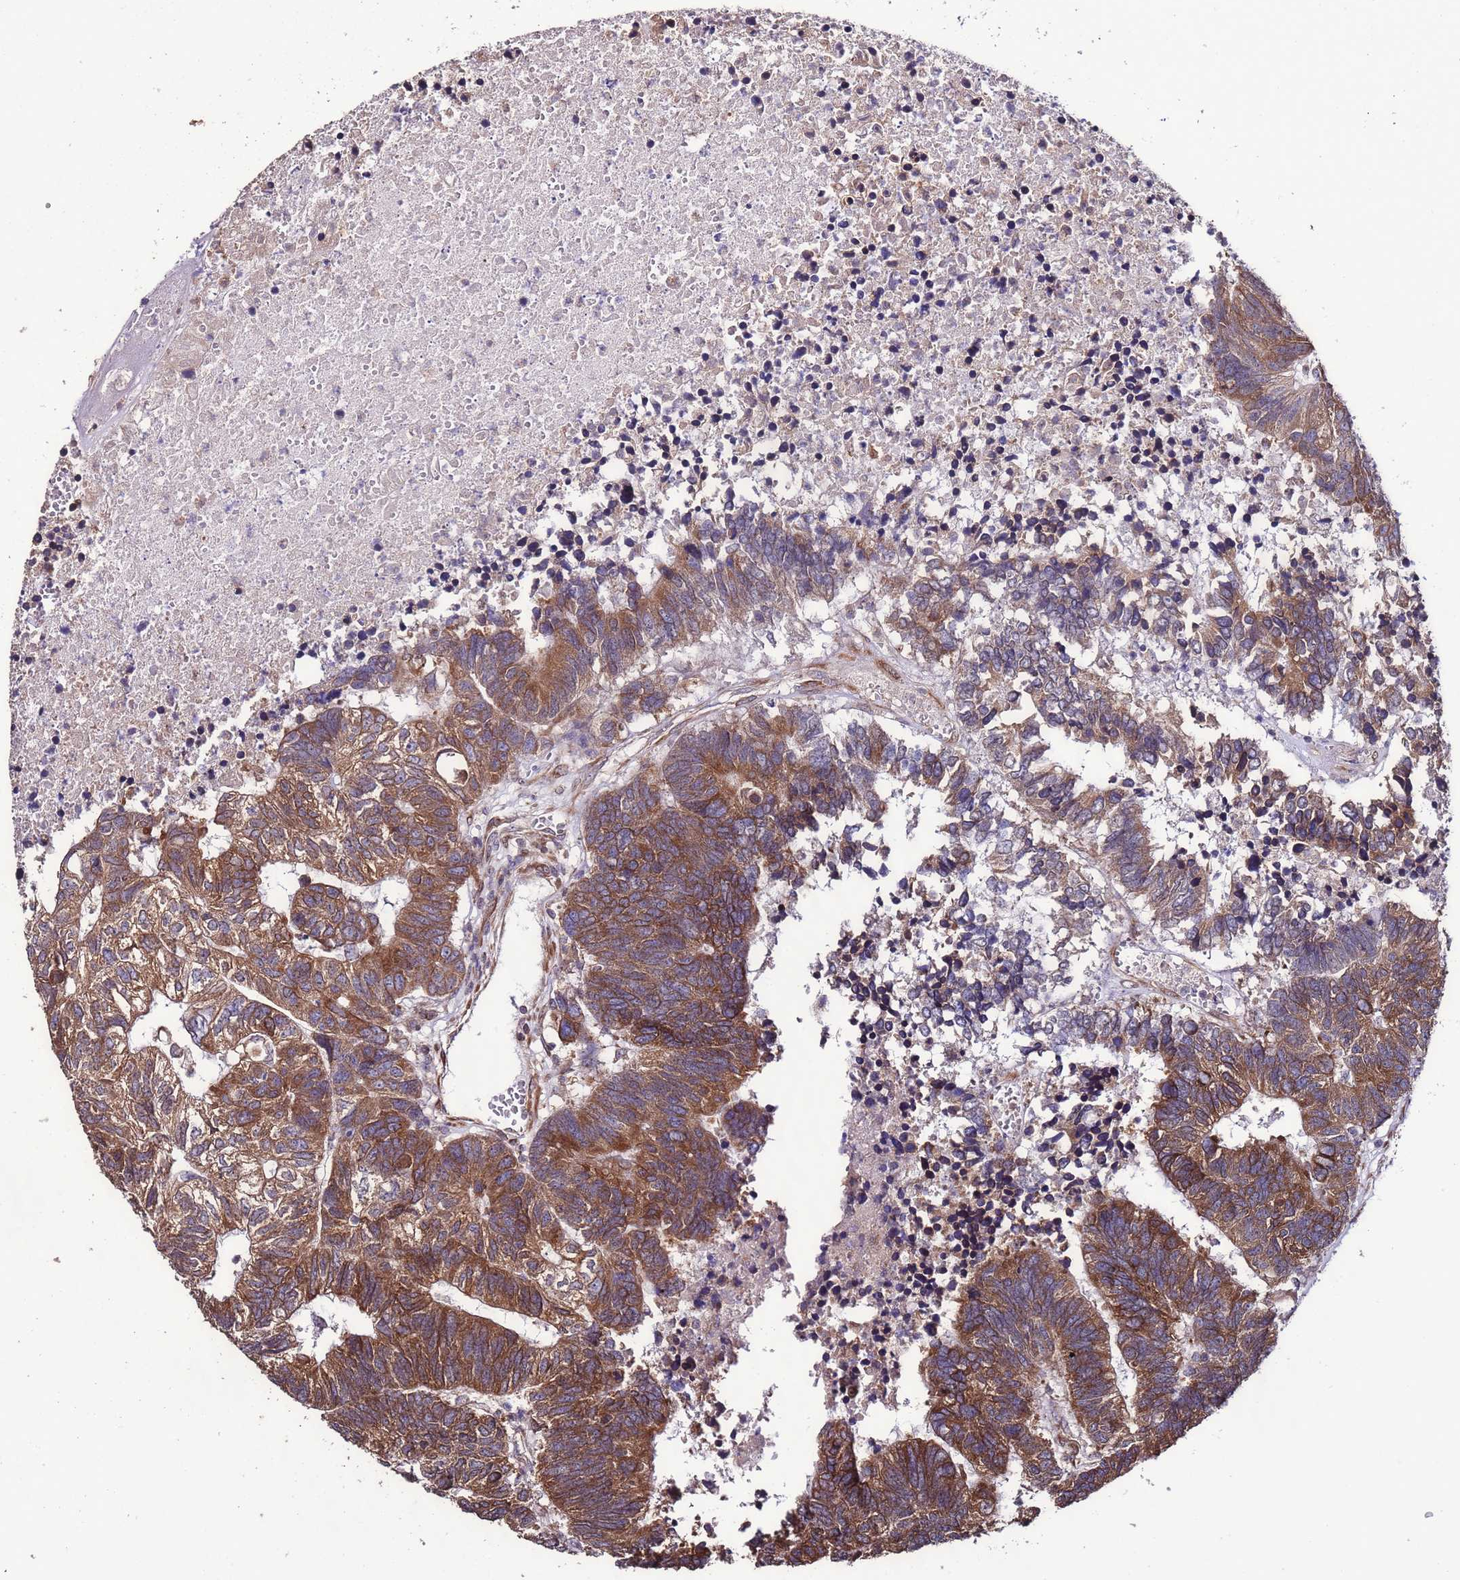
{"staining": {"intensity": "strong", "quantity": ">75%", "location": "cytoplasmic/membranous"}, "tissue": "colorectal cancer", "cell_type": "Tumor cells", "image_type": "cancer", "snomed": [{"axis": "morphology", "description": "Adenocarcinoma, NOS"}, {"axis": "topography", "description": "Colon"}], "caption": "Immunohistochemistry of adenocarcinoma (colorectal) exhibits high levels of strong cytoplasmic/membranous expression in about >75% of tumor cells.", "gene": "SLC41A3", "patient": {"sex": "female", "age": 48}}